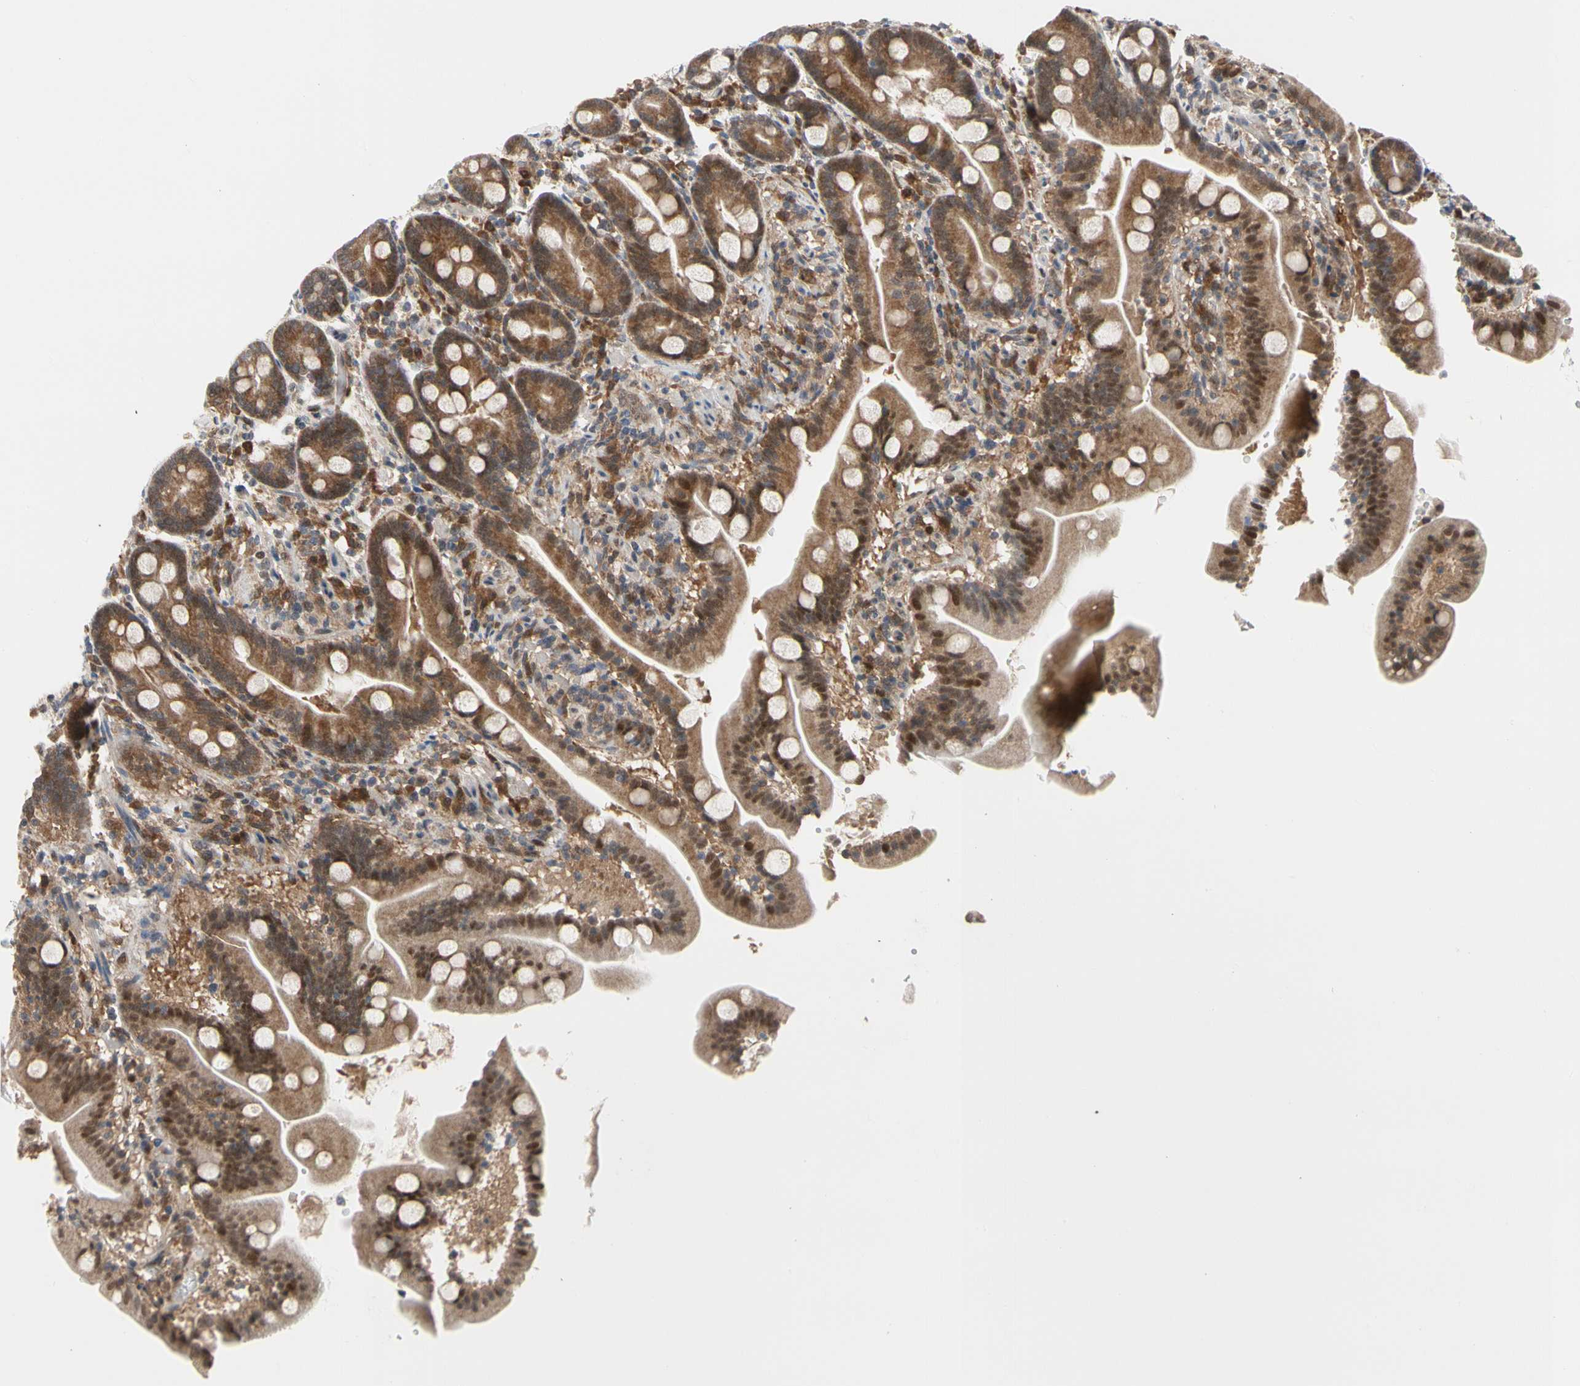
{"staining": {"intensity": "moderate", "quantity": ">75%", "location": "cytoplasmic/membranous"}, "tissue": "duodenum", "cell_type": "Glandular cells", "image_type": "normal", "snomed": [{"axis": "morphology", "description": "Normal tissue, NOS"}, {"axis": "topography", "description": "Duodenum"}], "caption": "An immunohistochemistry (IHC) image of benign tissue is shown. Protein staining in brown shows moderate cytoplasmic/membranous positivity in duodenum within glandular cells.", "gene": "CDK5", "patient": {"sex": "male", "age": 54}}